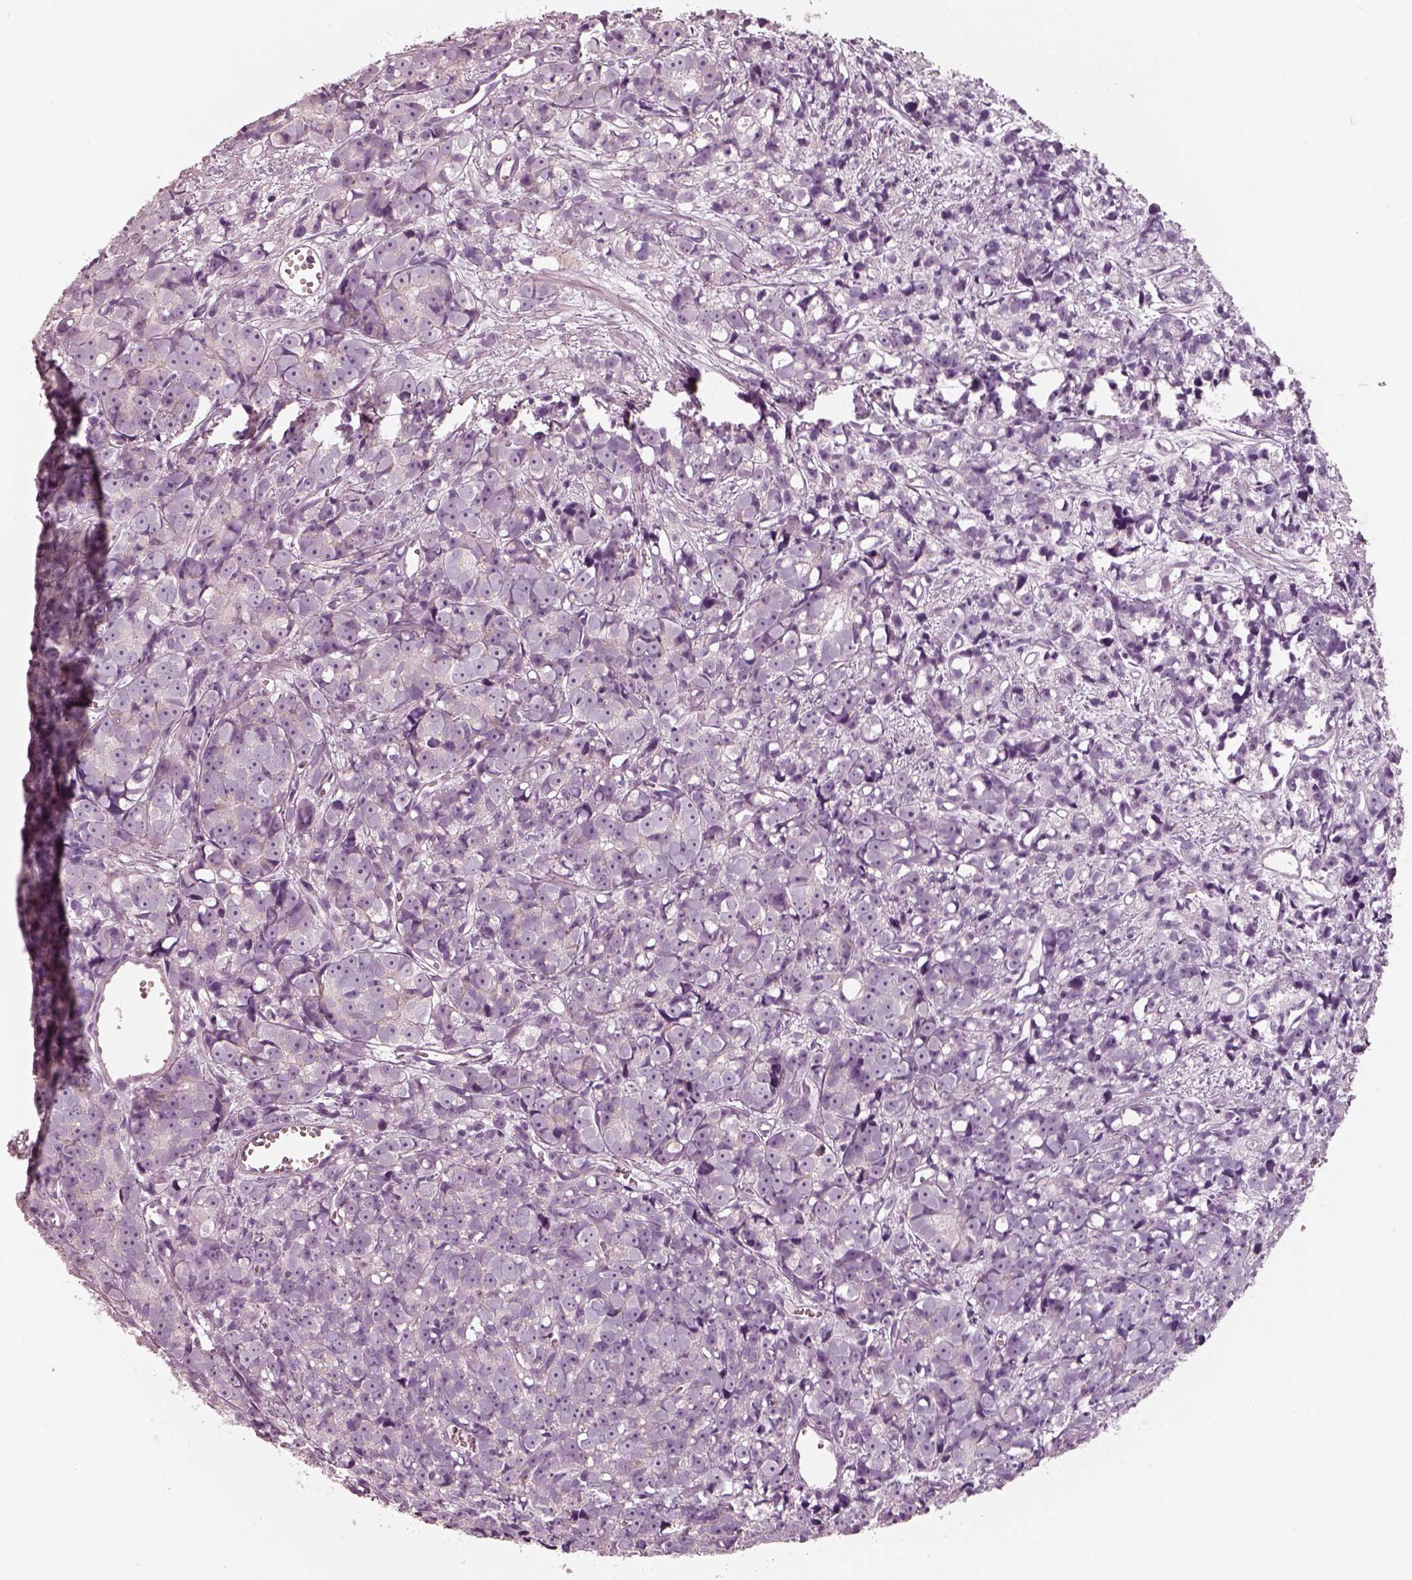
{"staining": {"intensity": "negative", "quantity": "none", "location": "none"}, "tissue": "prostate cancer", "cell_type": "Tumor cells", "image_type": "cancer", "snomed": [{"axis": "morphology", "description": "Adenocarcinoma, High grade"}, {"axis": "topography", "description": "Prostate"}], "caption": "DAB (3,3'-diaminobenzidine) immunohistochemical staining of human prostate high-grade adenocarcinoma exhibits no significant expression in tumor cells.", "gene": "R3HDML", "patient": {"sex": "male", "age": 77}}